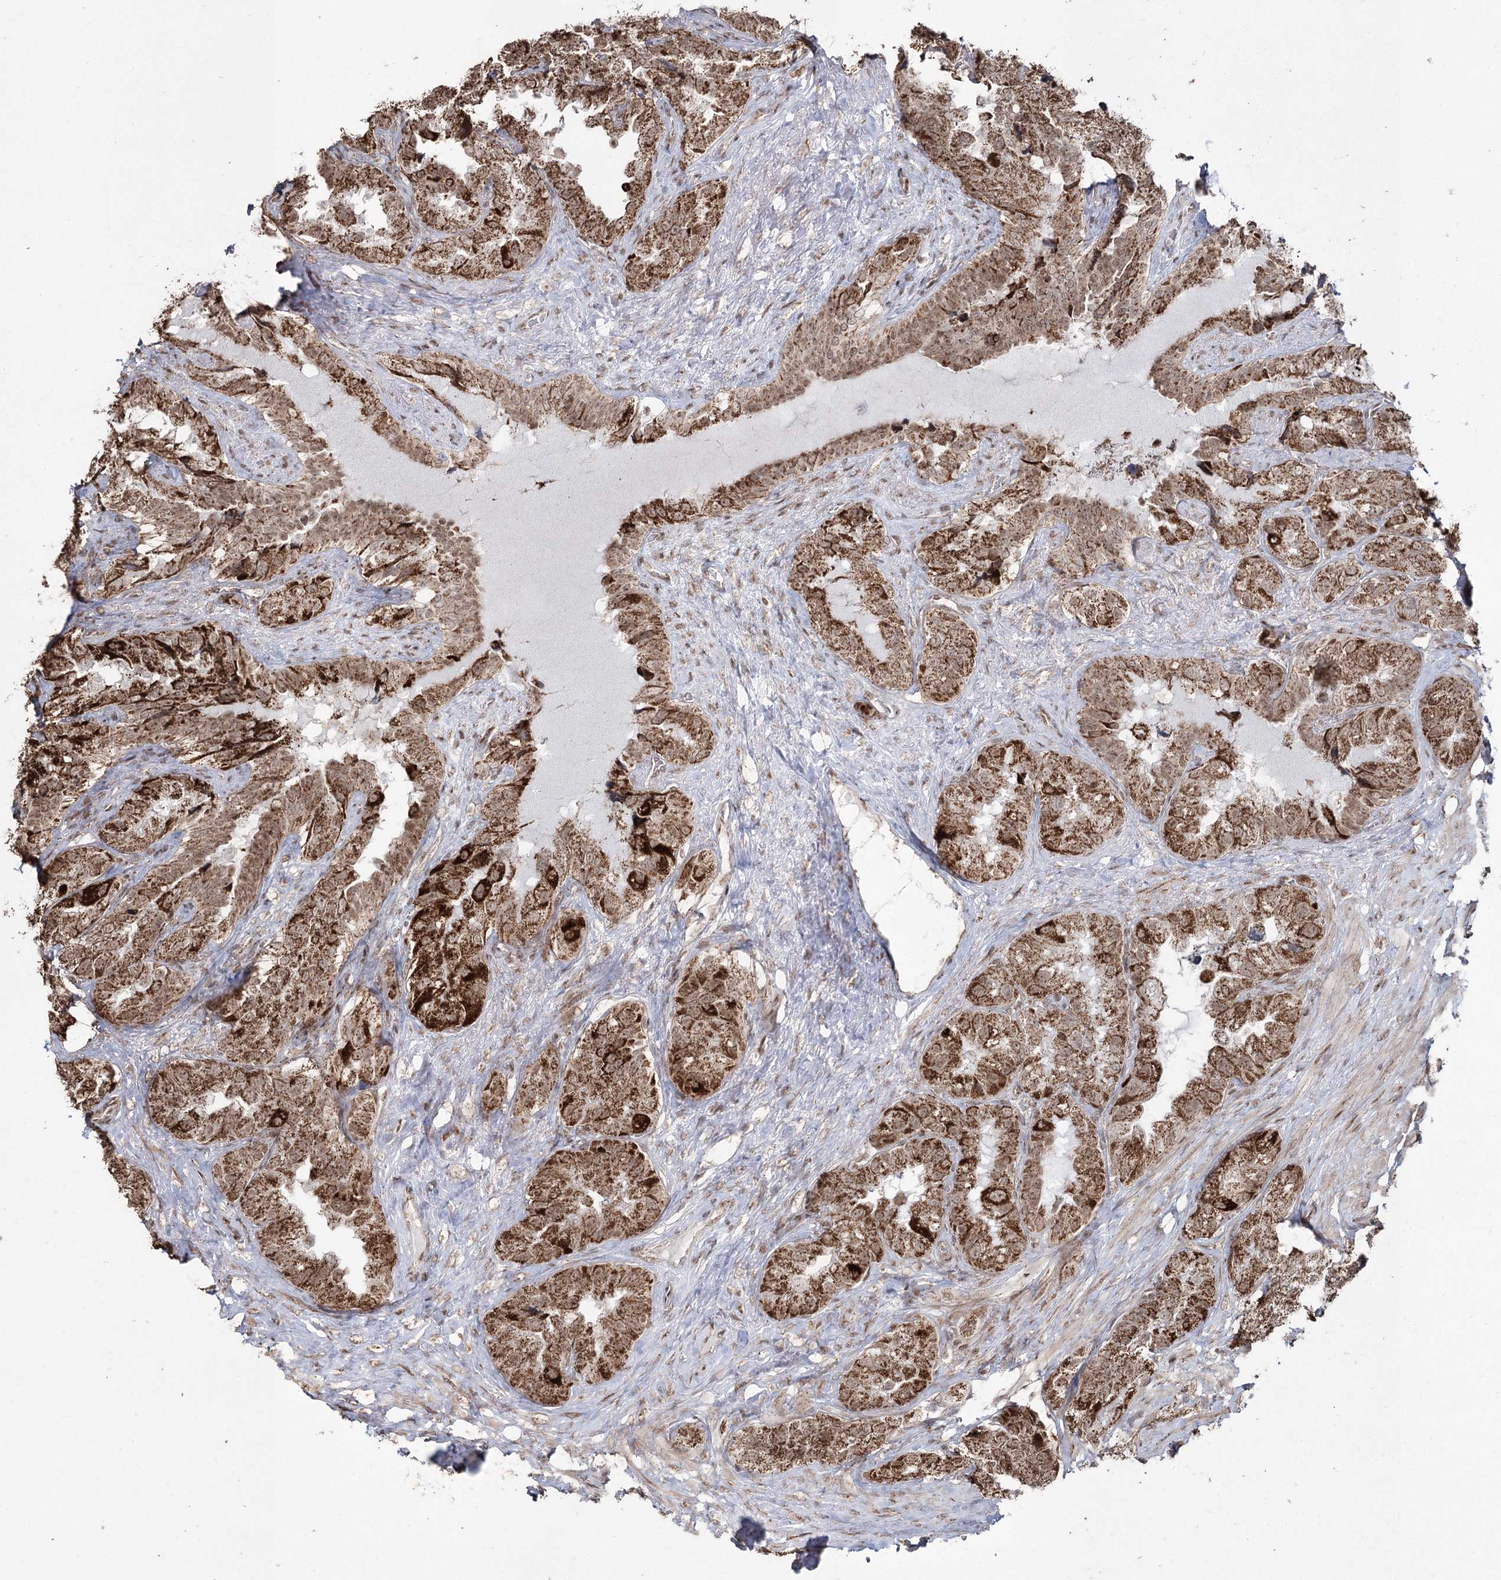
{"staining": {"intensity": "strong", "quantity": ">75%", "location": "cytoplasmic/membranous,nuclear"}, "tissue": "seminal vesicle", "cell_type": "Glandular cells", "image_type": "normal", "snomed": [{"axis": "morphology", "description": "Normal tissue, NOS"}, {"axis": "topography", "description": "Seminal veicle"}, {"axis": "topography", "description": "Peripheral nerve tissue"}], "caption": "Protein expression analysis of benign human seminal vesicle reveals strong cytoplasmic/membranous,nuclear expression in about >75% of glandular cells. (DAB (3,3'-diaminobenzidine) IHC with brightfield microscopy, high magnification).", "gene": "PDHX", "patient": {"sex": "male", "age": 67}}